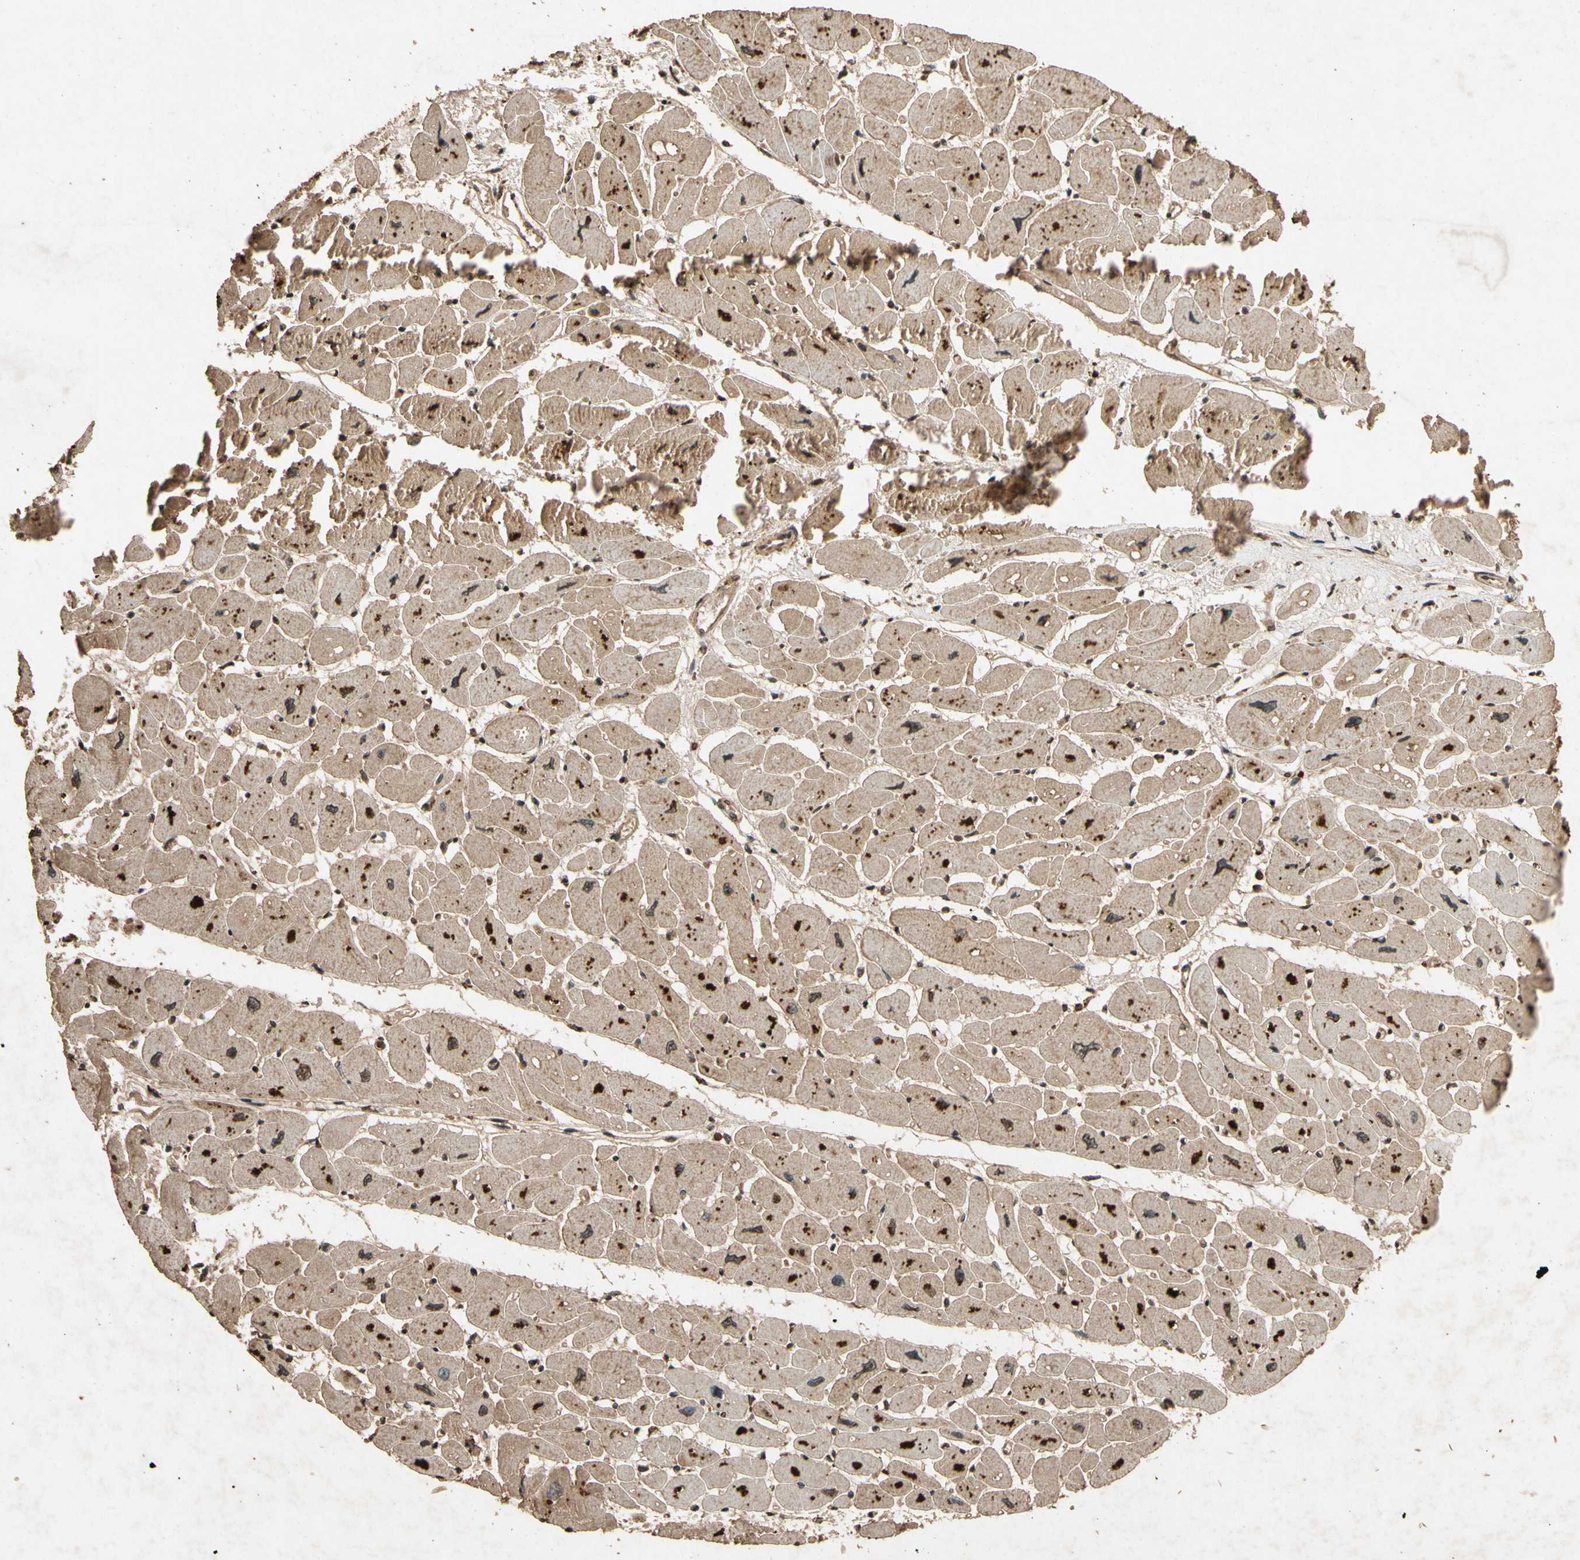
{"staining": {"intensity": "strong", "quantity": ">75%", "location": "cytoplasmic/membranous,nuclear"}, "tissue": "heart muscle", "cell_type": "Cardiomyocytes", "image_type": "normal", "snomed": [{"axis": "morphology", "description": "Normal tissue, NOS"}, {"axis": "topography", "description": "Heart"}], "caption": "High-power microscopy captured an IHC micrograph of benign heart muscle, revealing strong cytoplasmic/membranous,nuclear expression in approximately >75% of cardiomyocytes. (DAB = brown stain, brightfield microscopy at high magnification).", "gene": "TXN2", "patient": {"sex": "female", "age": 54}}